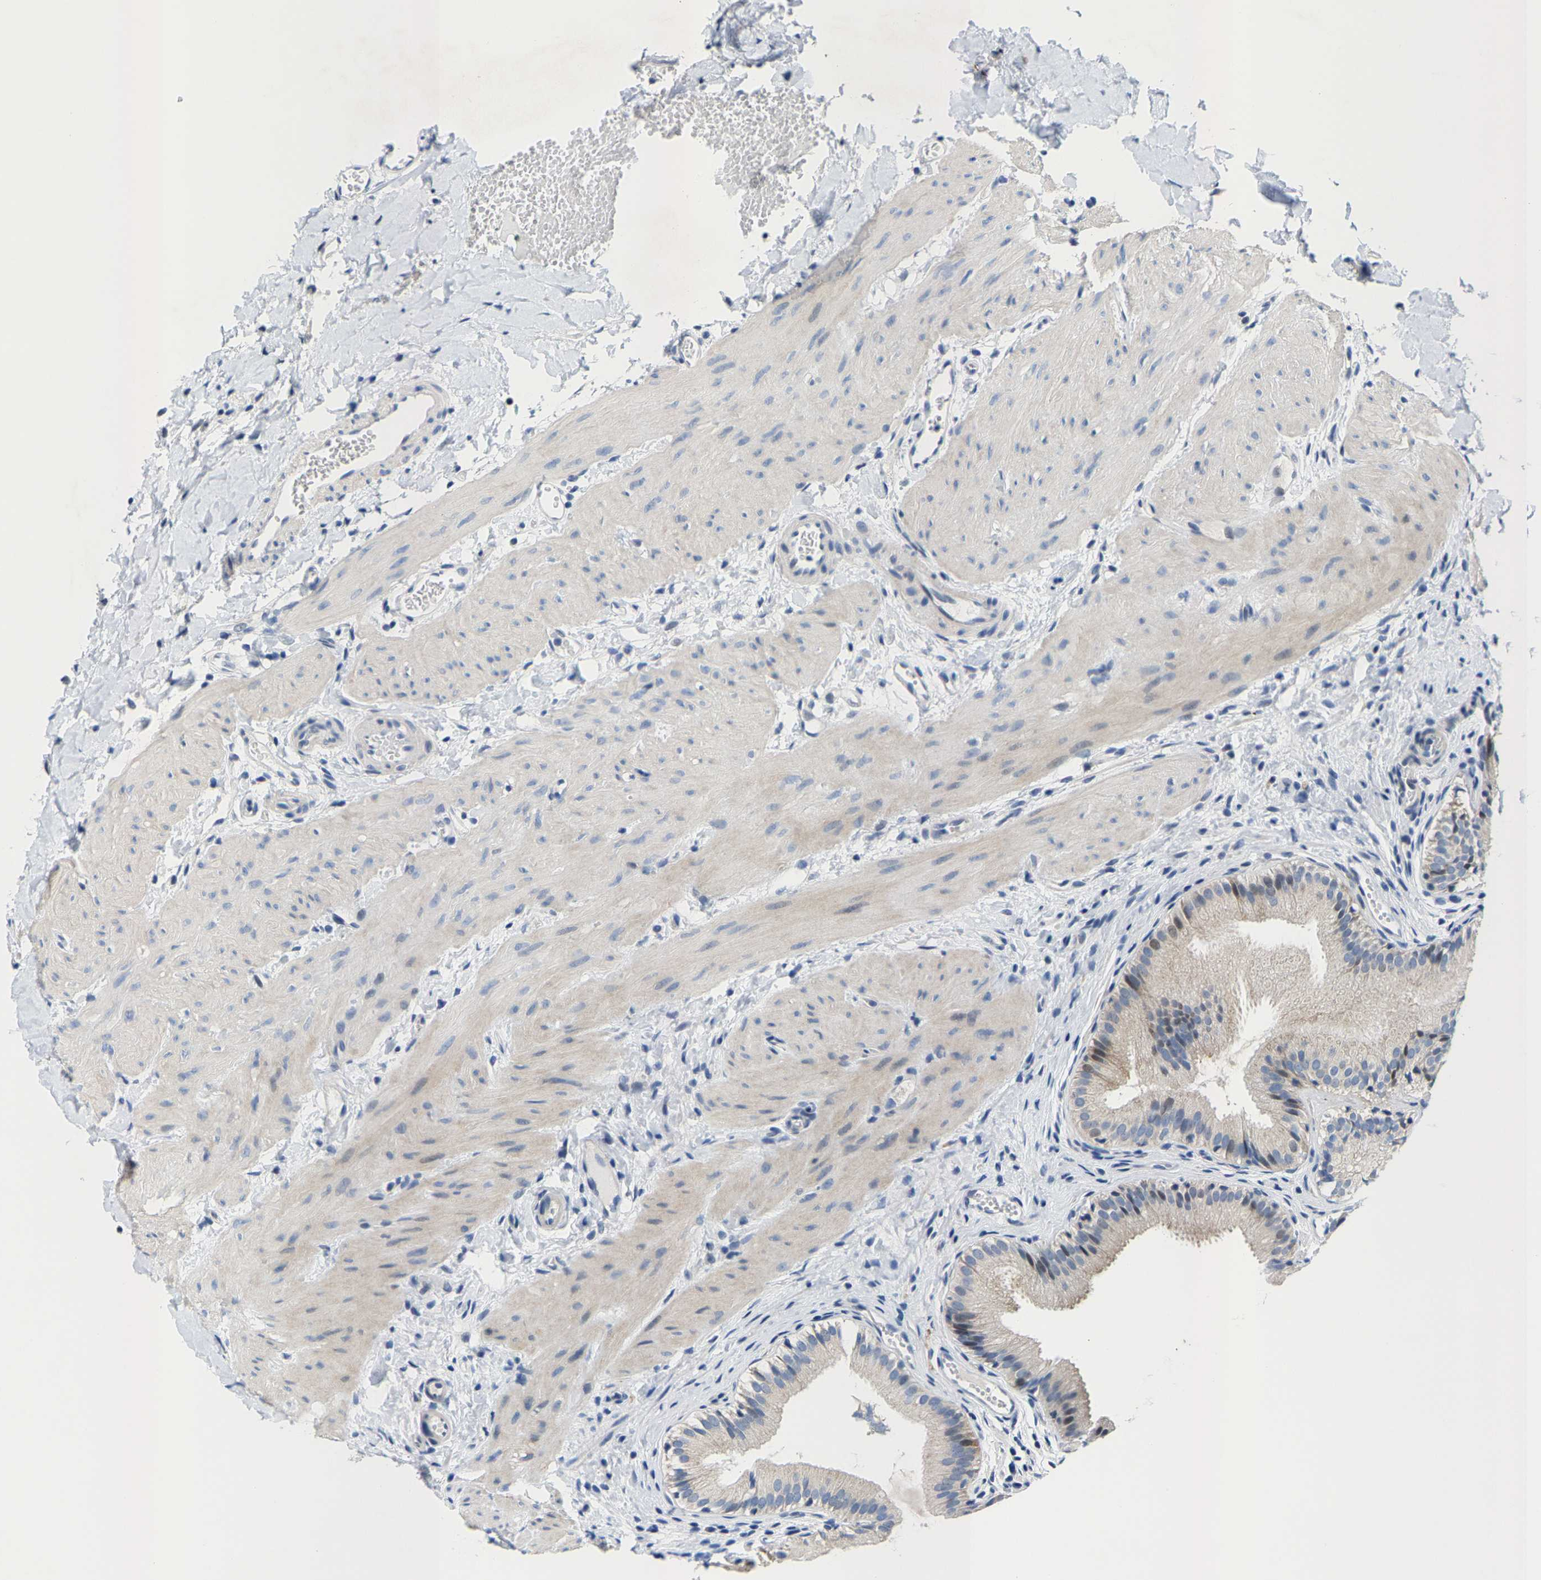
{"staining": {"intensity": "moderate", "quantity": "25%-75%", "location": "cytoplasmic/membranous"}, "tissue": "gallbladder", "cell_type": "Glandular cells", "image_type": "normal", "snomed": [{"axis": "morphology", "description": "Normal tissue, NOS"}, {"axis": "topography", "description": "Gallbladder"}], "caption": "Immunohistochemical staining of benign human gallbladder exhibits moderate cytoplasmic/membranous protein expression in about 25%-75% of glandular cells.", "gene": "KLHL1", "patient": {"sex": "female", "age": 26}}